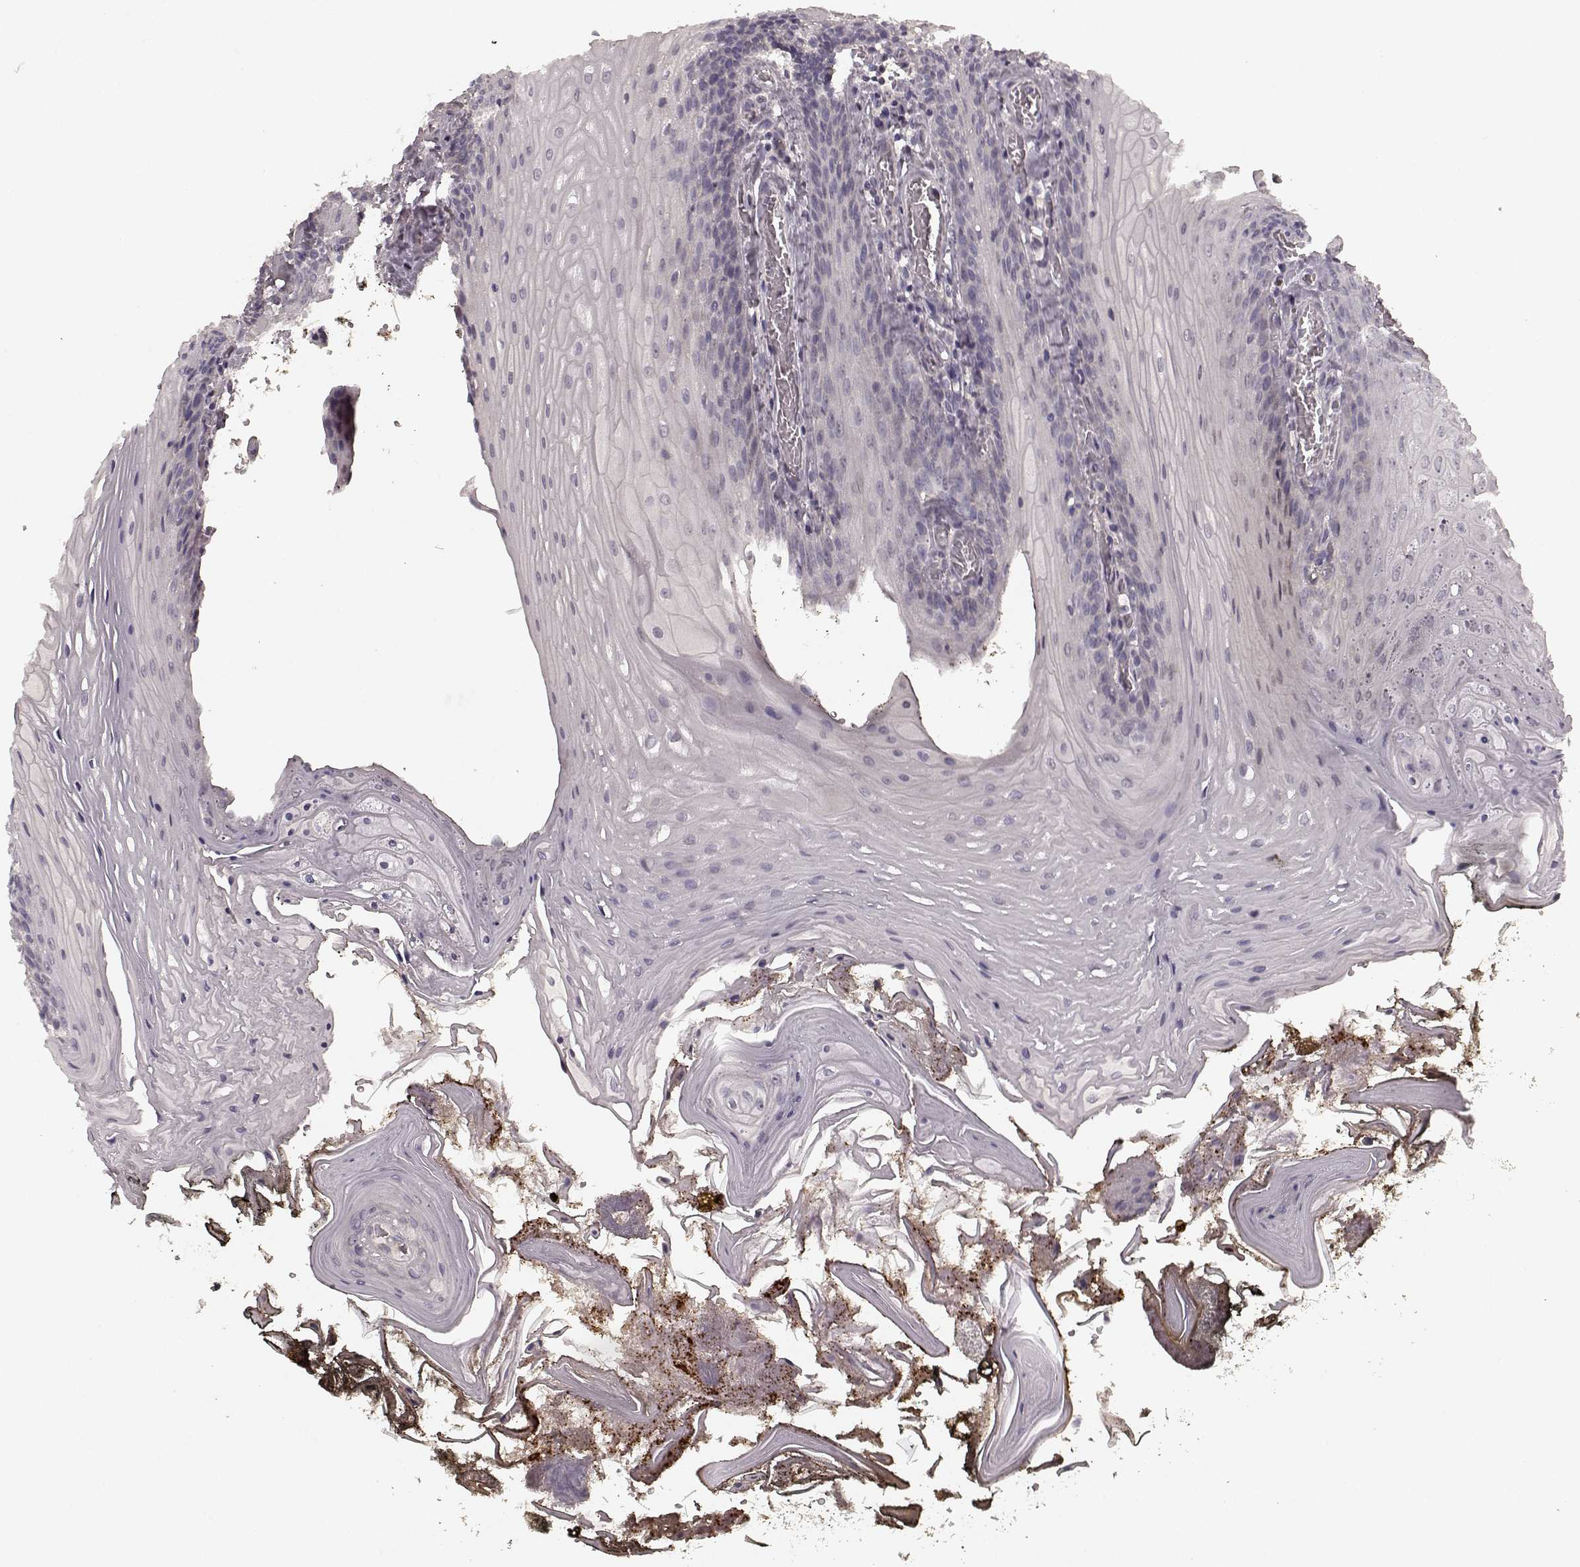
{"staining": {"intensity": "negative", "quantity": "none", "location": "none"}, "tissue": "oral mucosa", "cell_type": "Squamous epithelial cells", "image_type": "normal", "snomed": [{"axis": "morphology", "description": "Normal tissue, NOS"}, {"axis": "topography", "description": "Oral tissue"}], "caption": "A high-resolution micrograph shows immunohistochemistry (IHC) staining of benign oral mucosa, which shows no significant expression in squamous epithelial cells.", "gene": "PRKCE", "patient": {"sex": "male", "age": 9}}